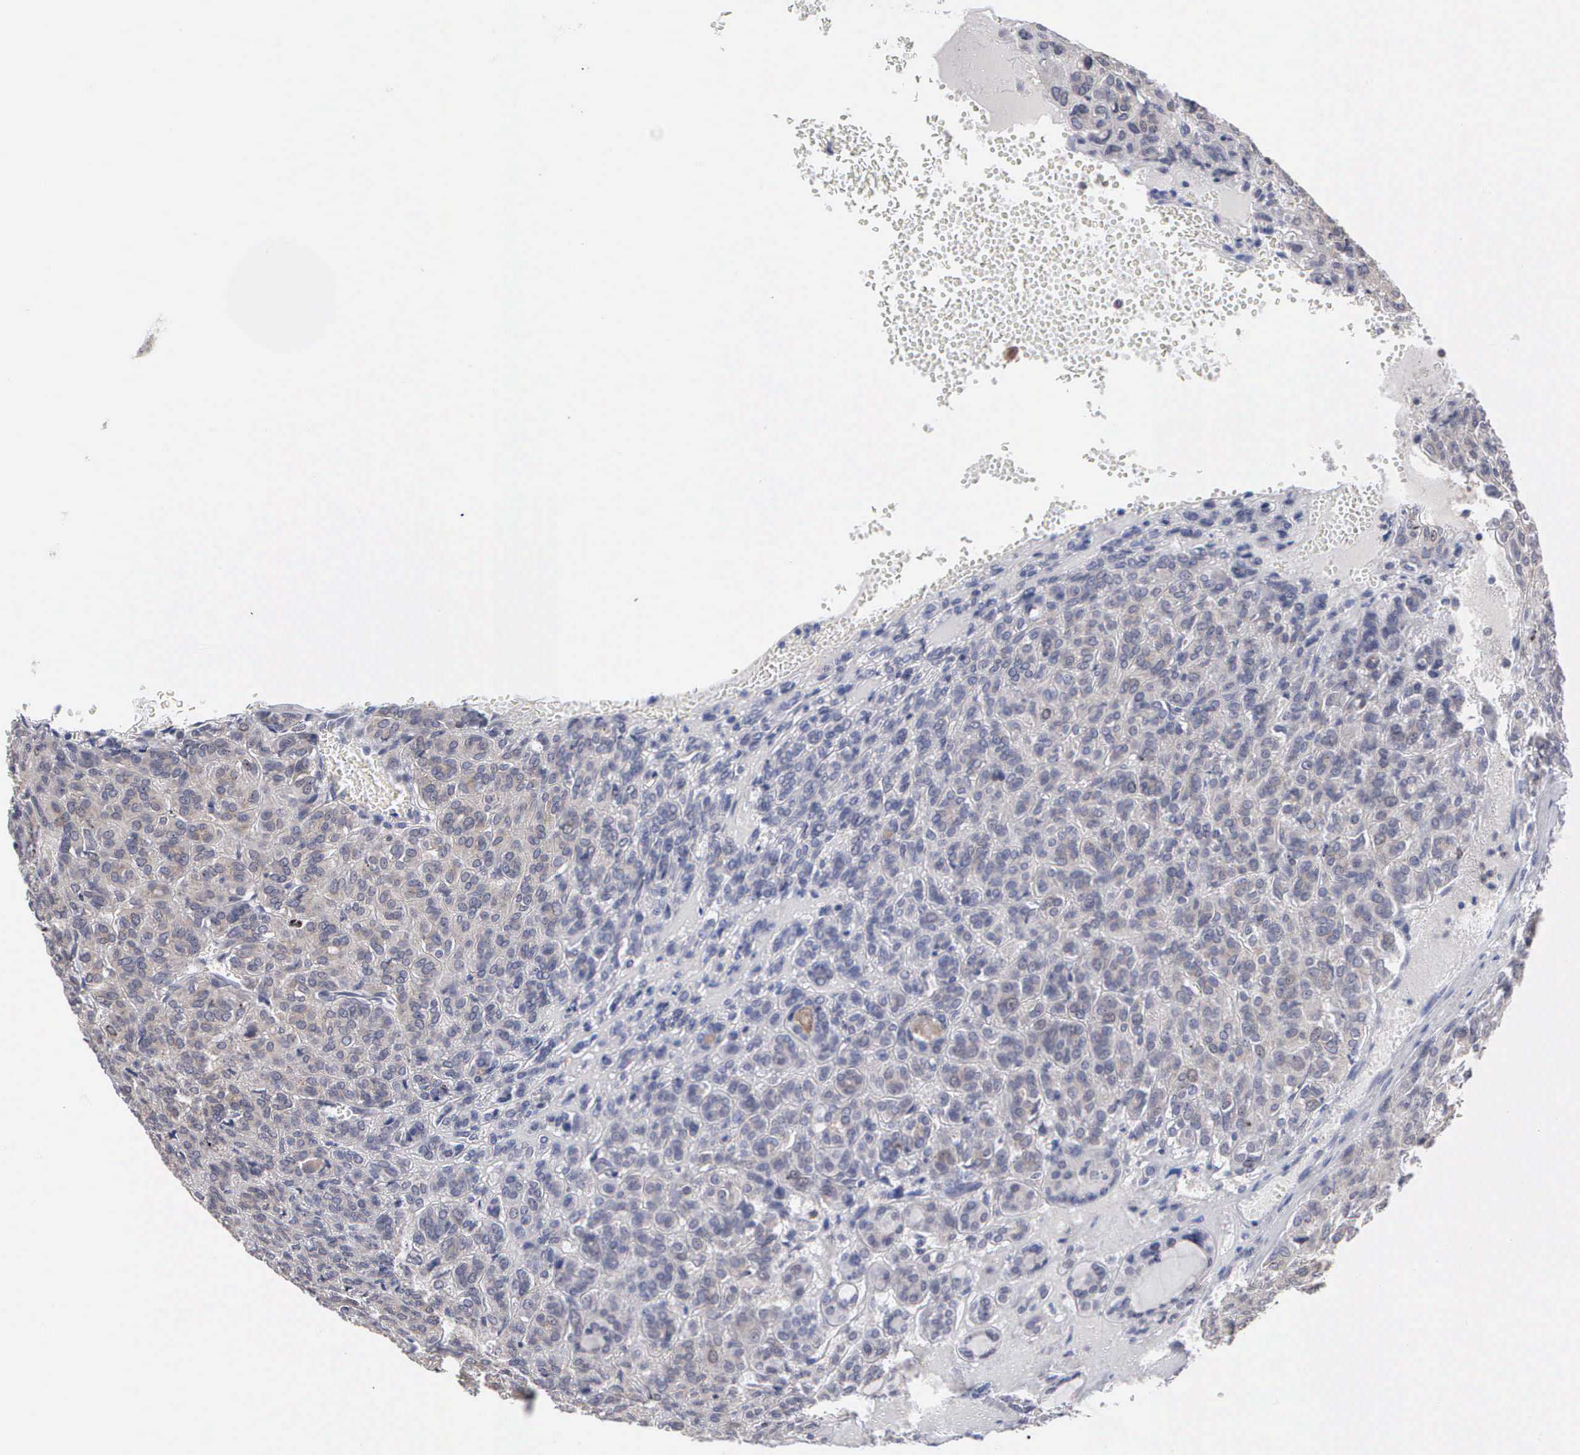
{"staining": {"intensity": "weak", "quantity": "25%-75%", "location": "cytoplasmic/membranous"}, "tissue": "thyroid cancer", "cell_type": "Tumor cells", "image_type": "cancer", "snomed": [{"axis": "morphology", "description": "Follicular adenoma carcinoma, NOS"}, {"axis": "topography", "description": "Thyroid gland"}], "caption": "A low amount of weak cytoplasmic/membranous staining is seen in about 25%-75% of tumor cells in thyroid cancer tissue.", "gene": "KDM6A", "patient": {"sex": "female", "age": 71}}